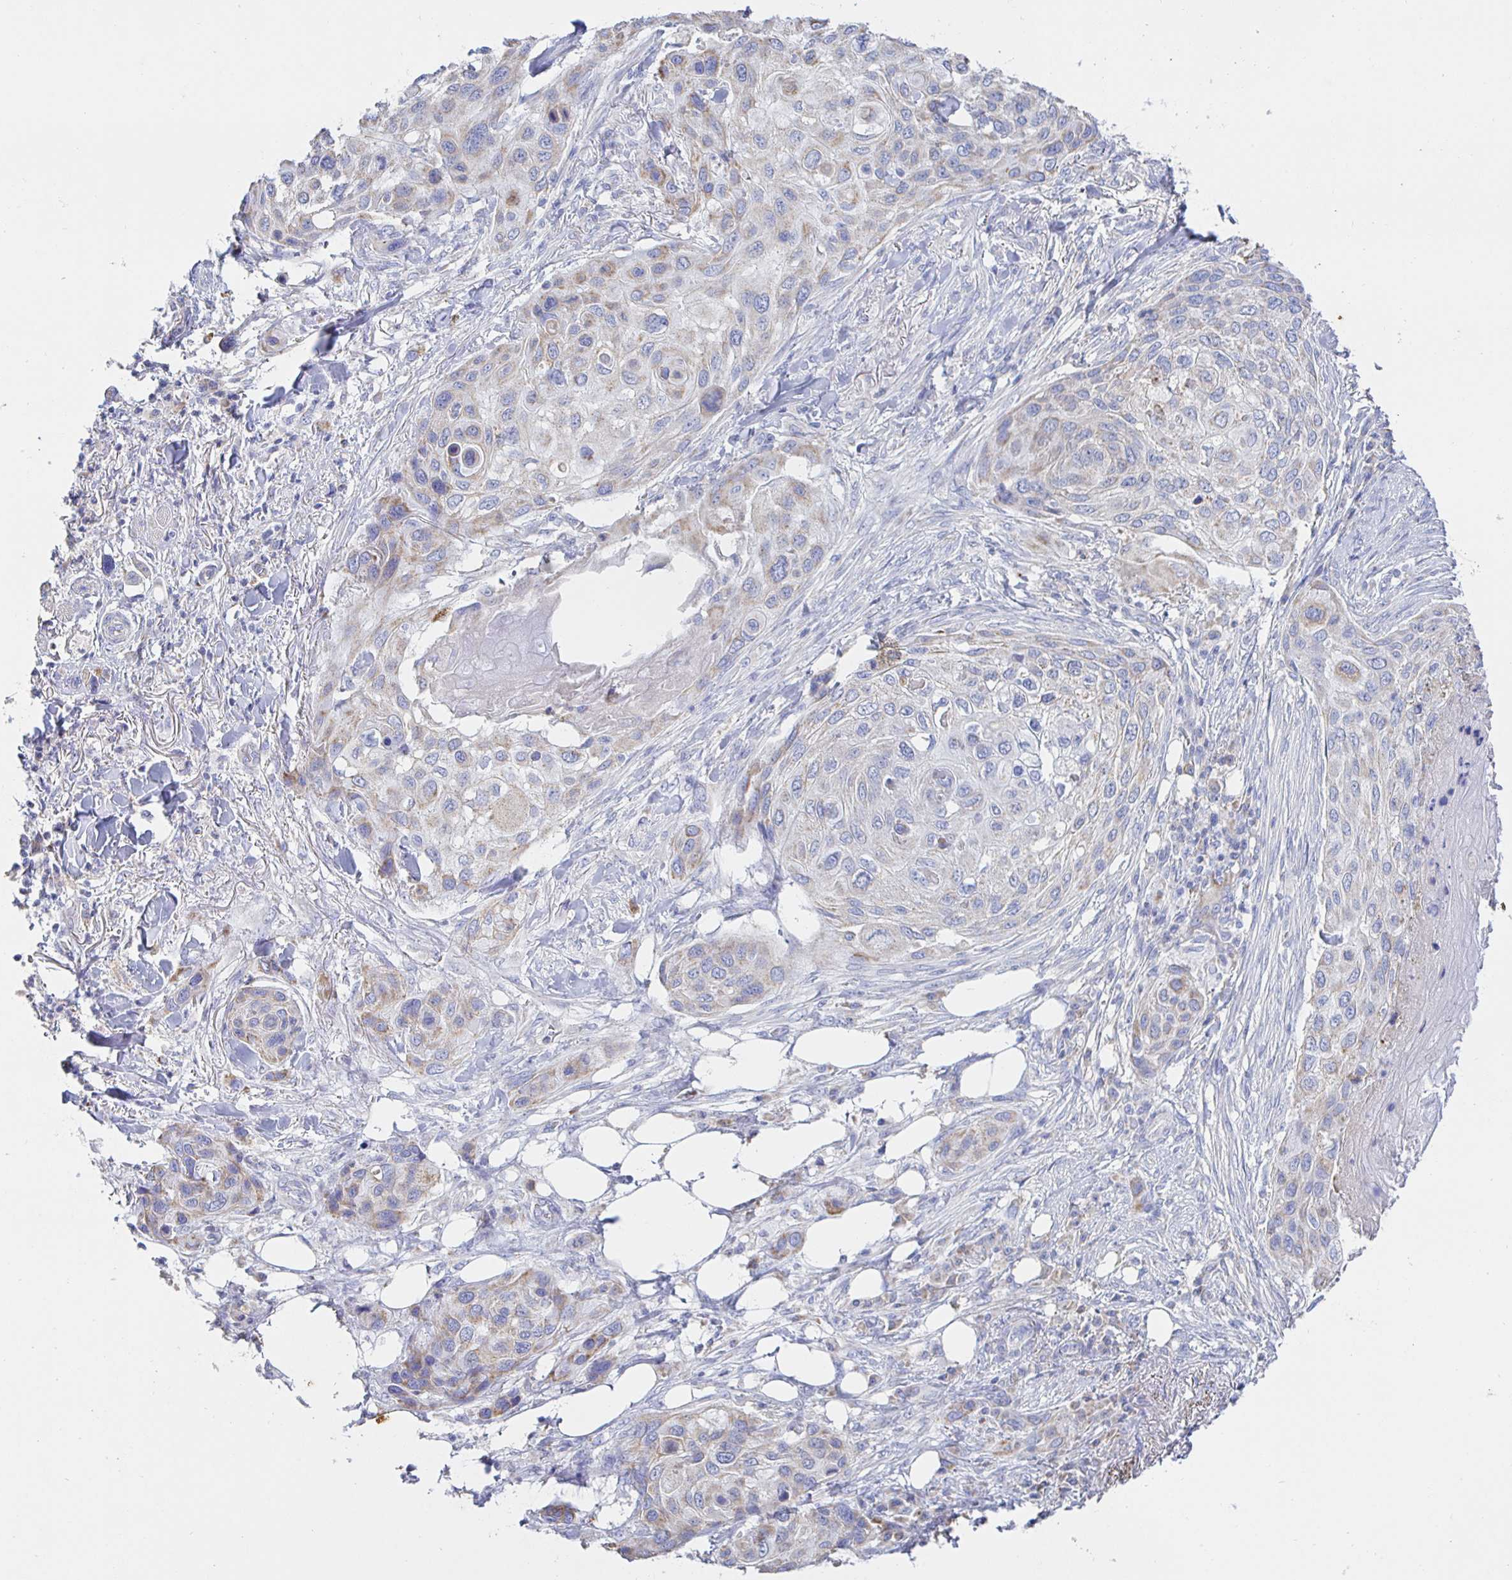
{"staining": {"intensity": "weak", "quantity": "25%-75%", "location": "cytoplasmic/membranous"}, "tissue": "skin cancer", "cell_type": "Tumor cells", "image_type": "cancer", "snomed": [{"axis": "morphology", "description": "Squamous cell carcinoma, NOS"}, {"axis": "topography", "description": "Skin"}], "caption": "A high-resolution image shows immunohistochemistry staining of skin squamous cell carcinoma, which reveals weak cytoplasmic/membranous expression in approximately 25%-75% of tumor cells.", "gene": "SYNGR4", "patient": {"sex": "female", "age": 87}}